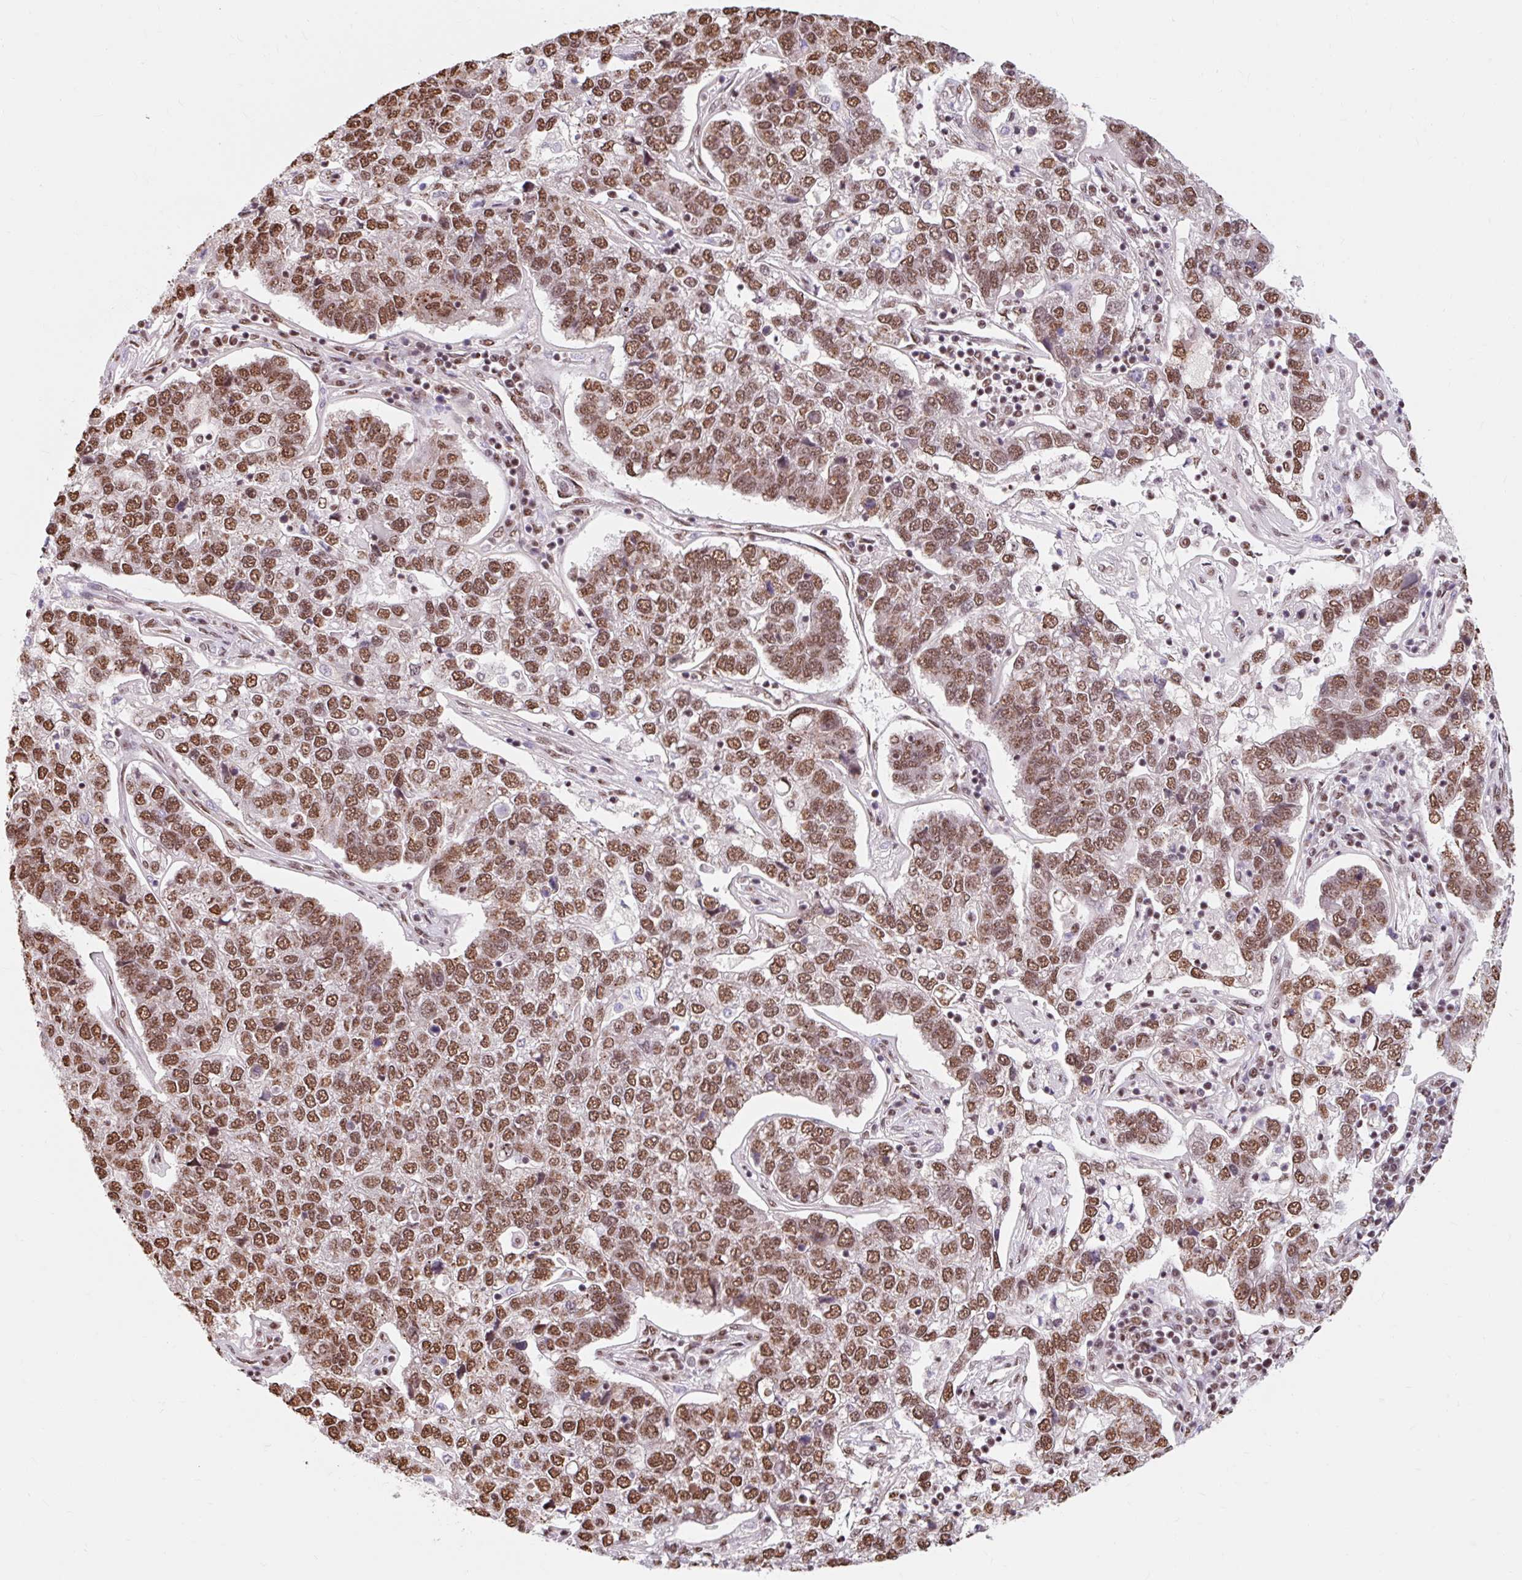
{"staining": {"intensity": "moderate", "quantity": ">75%", "location": "nuclear"}, "tissue": "pancreatic cancer", "cell_type": "Tumor cells", "image_type": "cancer", "snomed": [{"axis": "morphology", "description": "Adenocarcinoma, NOS"}, {"axis": "topography", "description": "Pancreas"}], "caption": "Immunohistochemical staining of pancreatic cancer (adenocarcinoma) shows medium levels of moderate nuclear protein positivity in about >75% of tumor cells.", "gene": "BICRA", "patient": {"sex": "female", "age": 61}}